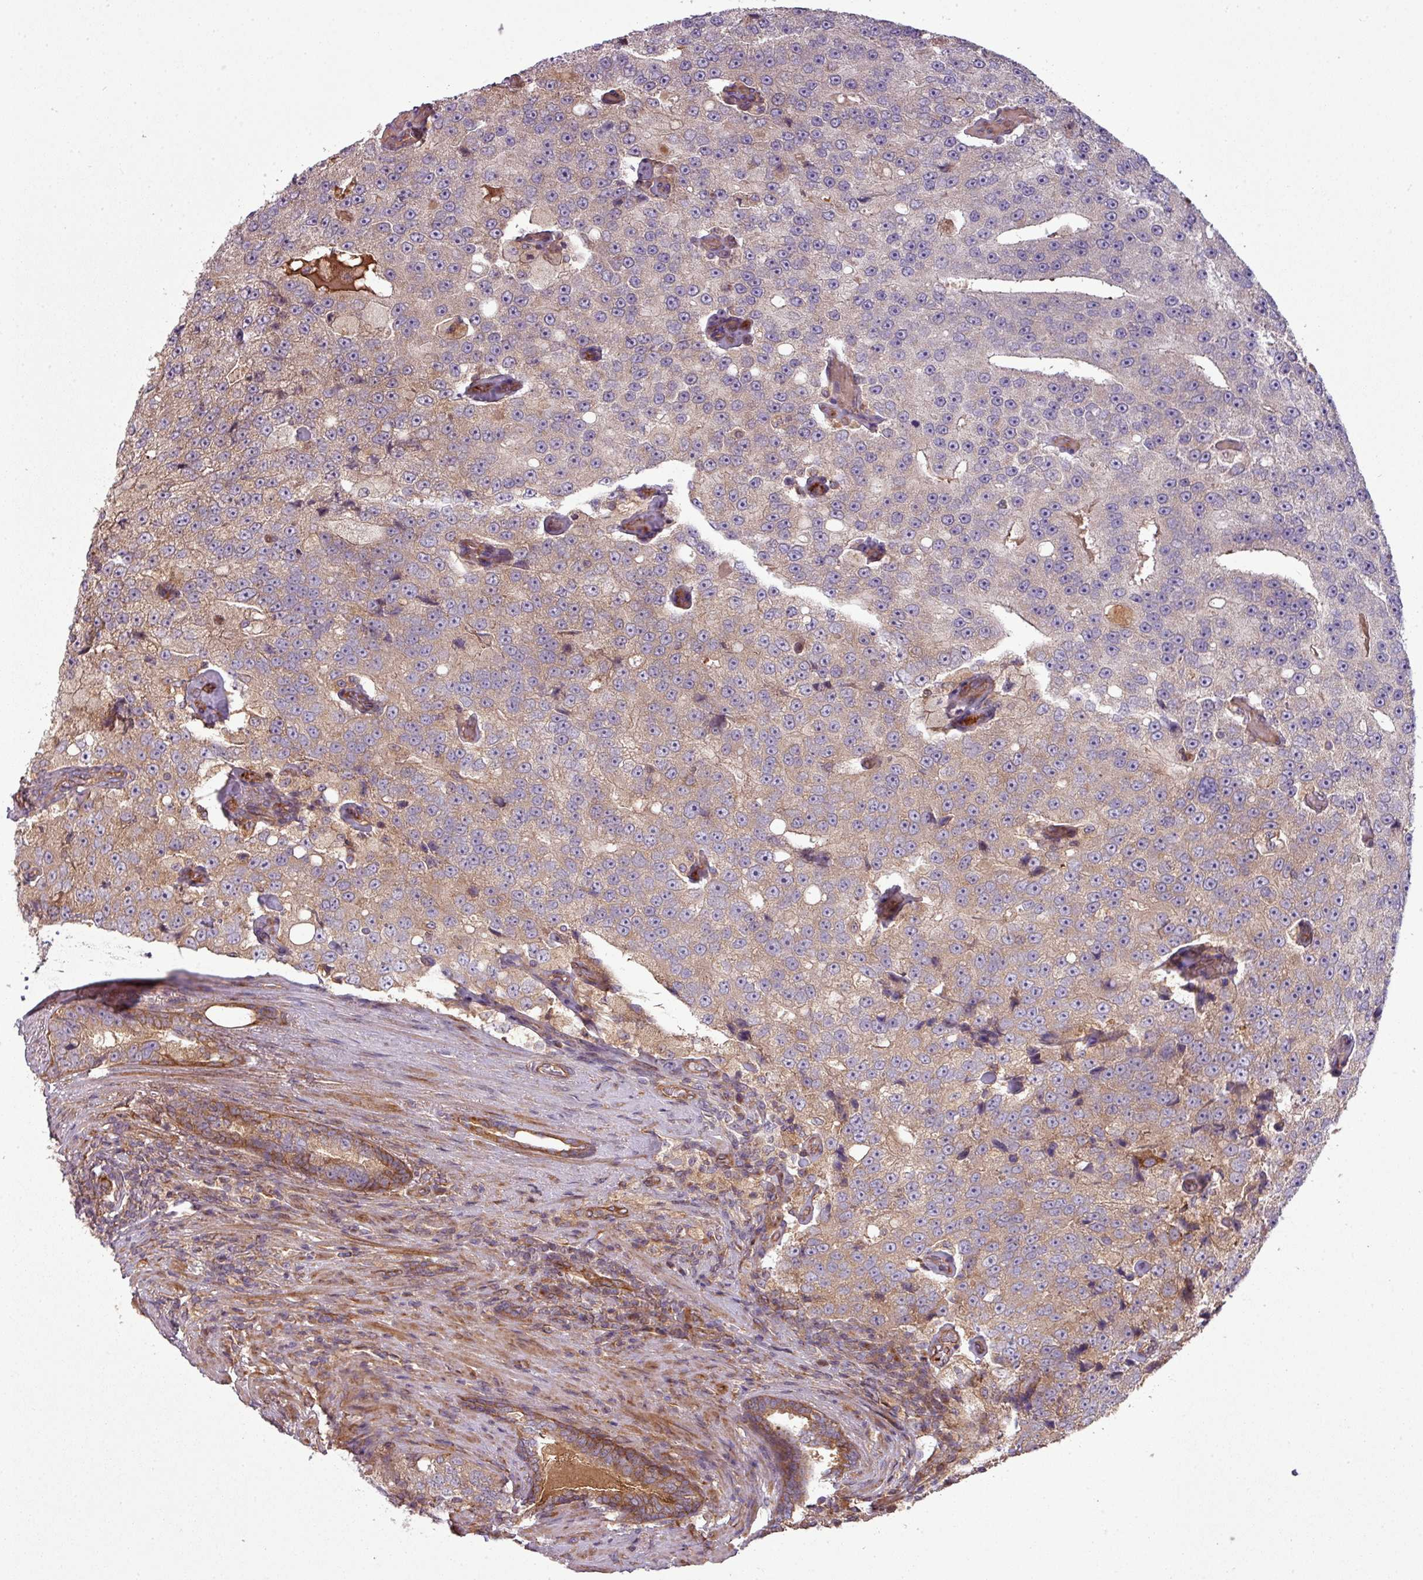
{"staining": {"intensity": "weak", "quantity": "25%-75%", "location": "cytoplasmic/membranous"}, "tissue": "prostate cancer", "cell_type": "Tumor cells", "image_type": "cancer", "snomed": [{"axis": "morphology", "description": "Adenocarcinoma, High grade"}, {"axis": "topography", "description": "Prostate"}], "caption": "High-power microscopy captured an immunohistochemistry image of prostate high-grade adenocarcinoma, revealing weak cytoplasmic/membranous staining in approximately 25%-75% of tumor cells. The staining was performed using DAB to visualize the protein expression in brown, while the nuclei were stained in blue with hematoxylin (Magnification: 20x).", "gene": "SNRNP25", "patient": {"sex": "male", "age": 70}}